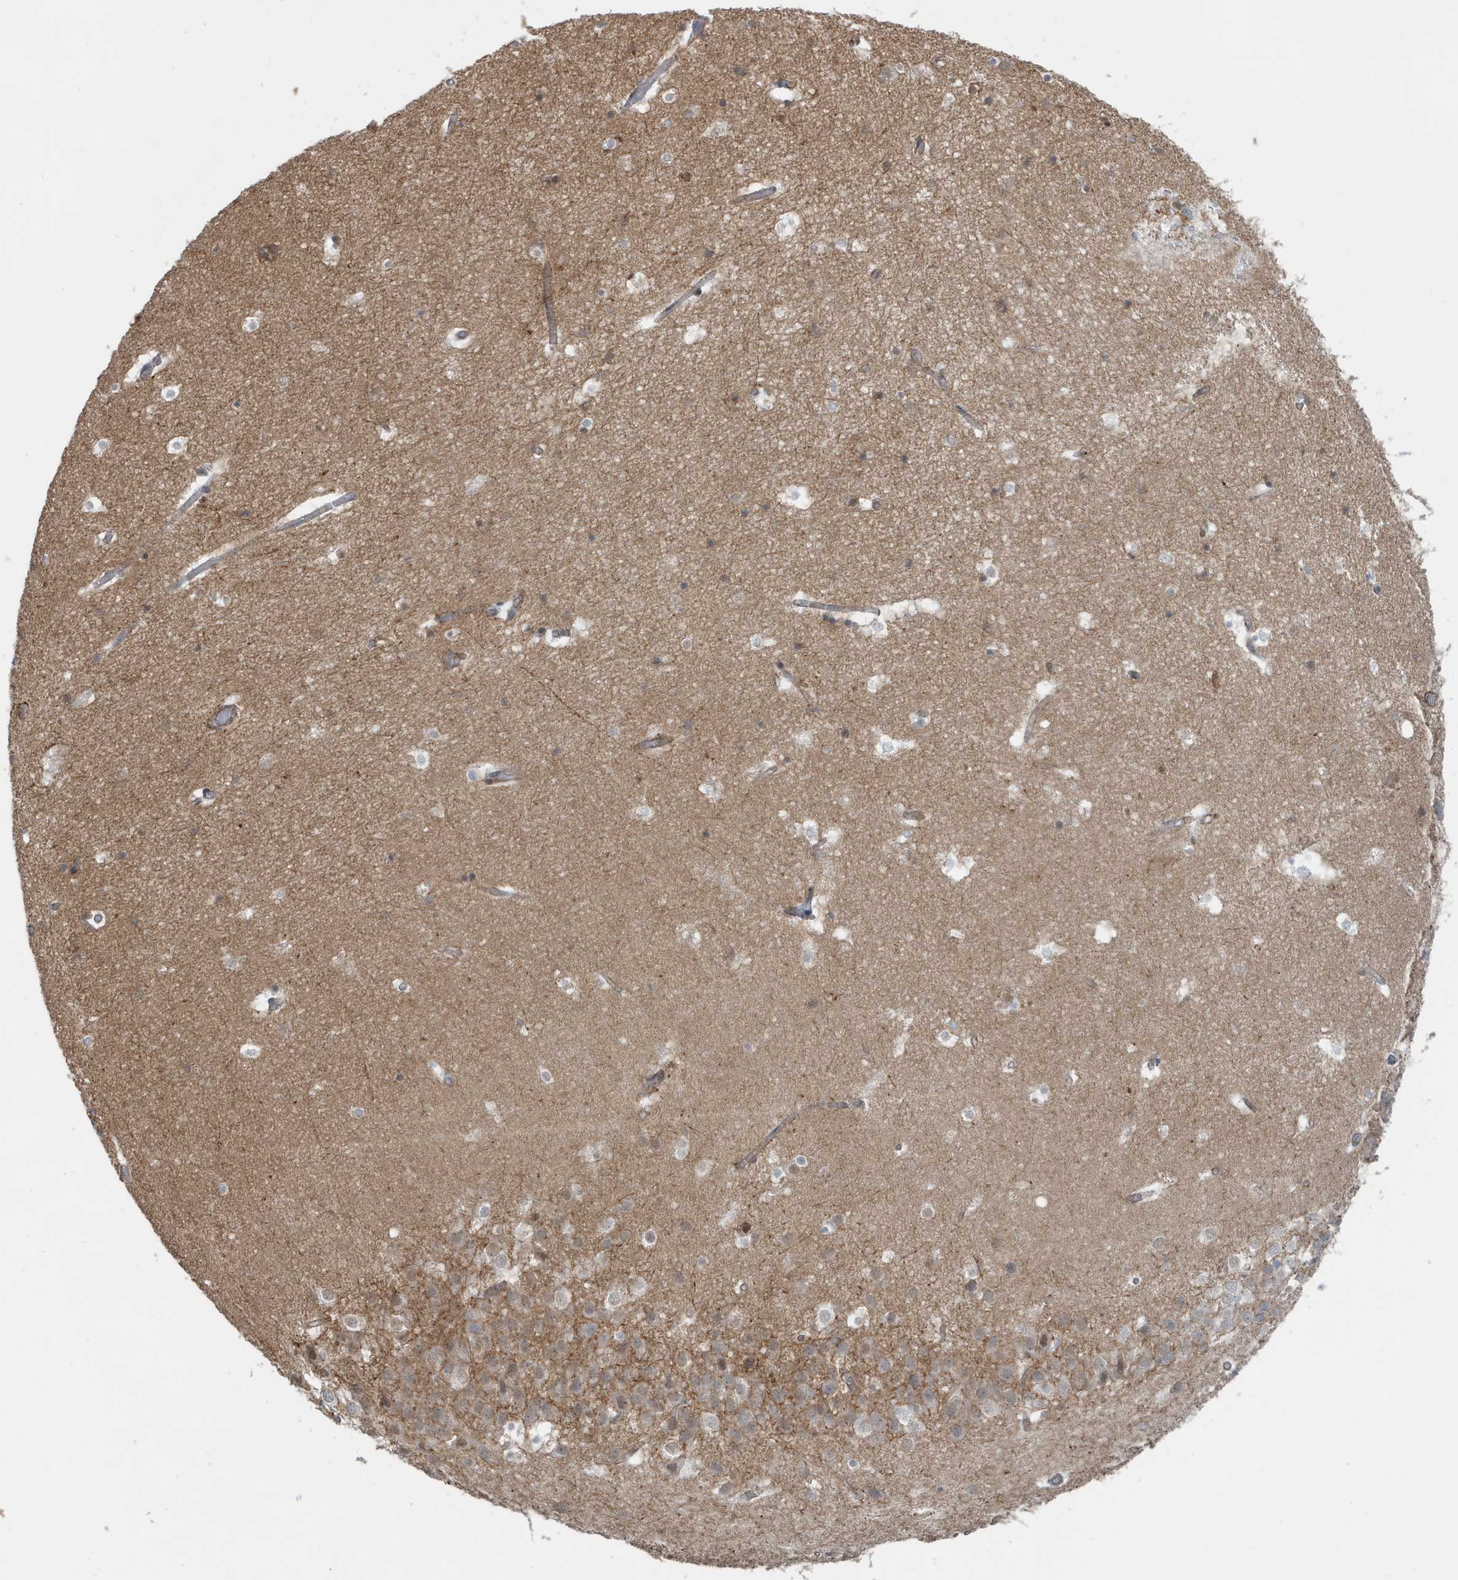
{"staining": {"intensity": "moderate", "quantity": "<25%", "location": "nuclear"}, "tissue": "hippocampus", "cell_type": "Glial cells", "image_type": "normal", "snomed": [{"axis": "morphology", "description": "Normal tissue, NOS"}, {"axis": "topography", "description": "Hippocampus"}], "caption": "High-power microscopy captured an immunohistochemistry histopathology image of unremarkable hippocampus, revealing moderate nuclear staining in approximately <25% of glial cells.", "gene": "CHCHD4", "patient": {"sex": "female", "age": 52}}